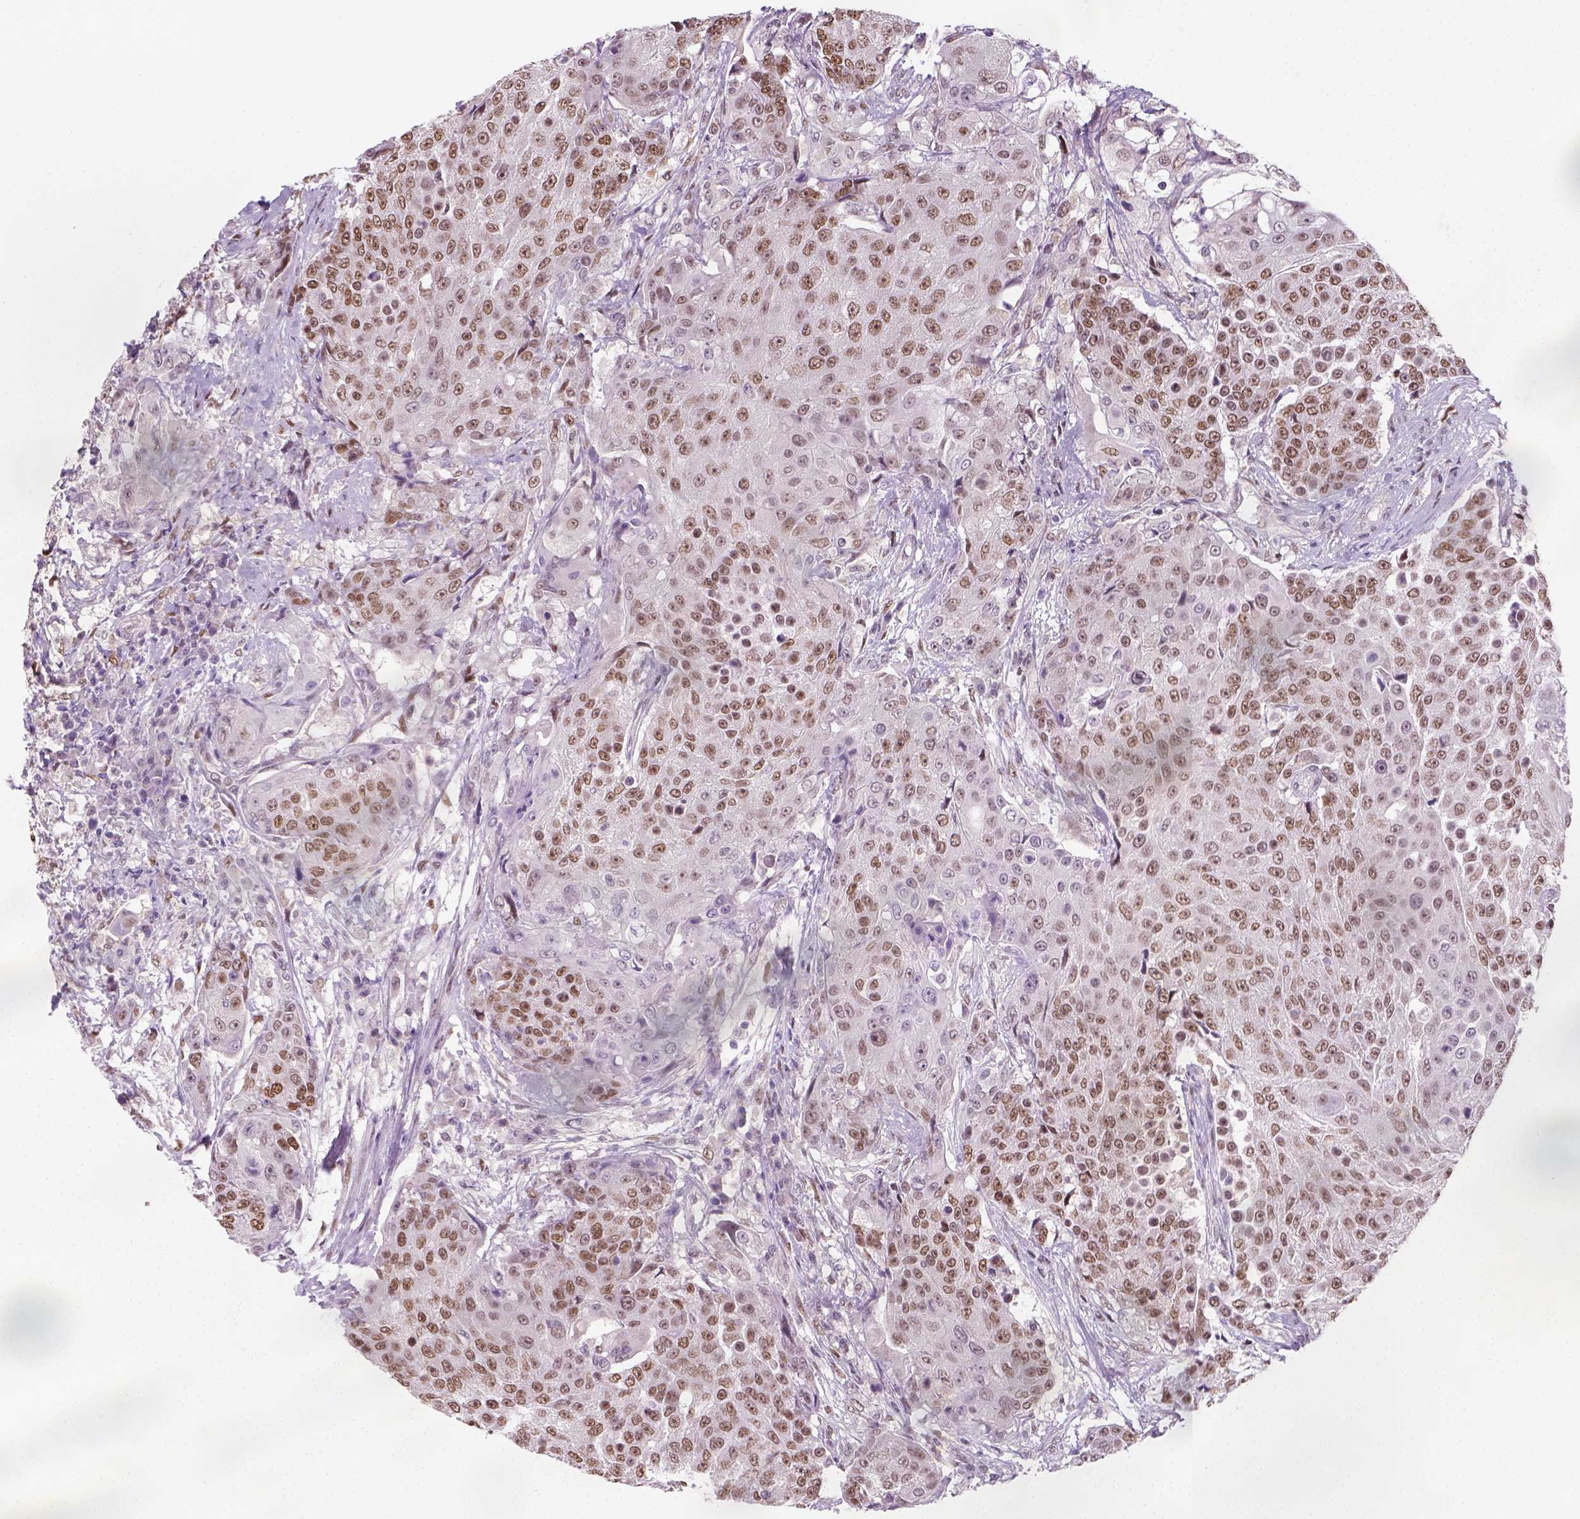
{"staining": {"intensity": "moderate", "quantity": ">75%", "location": "nuclear"}, "tissue": "urothelial cancer", "cell_type": "Tumor cells", "image_type": "cancer", "snomed": [{"axis": "morphology", "description": "Urothelial carcinoma, High grade"}, {"axis": "topography", "description": "Urinary bladder"}], "caption": "A photomicrograph showing moderate nuclear expression in about >75% of tumor cells in urothelial carcinoma (high-grade), as visualized by brown immunohistochemical staining.", "gene": "C1orf112", "patient": {"sex": "female", "age": 63}}